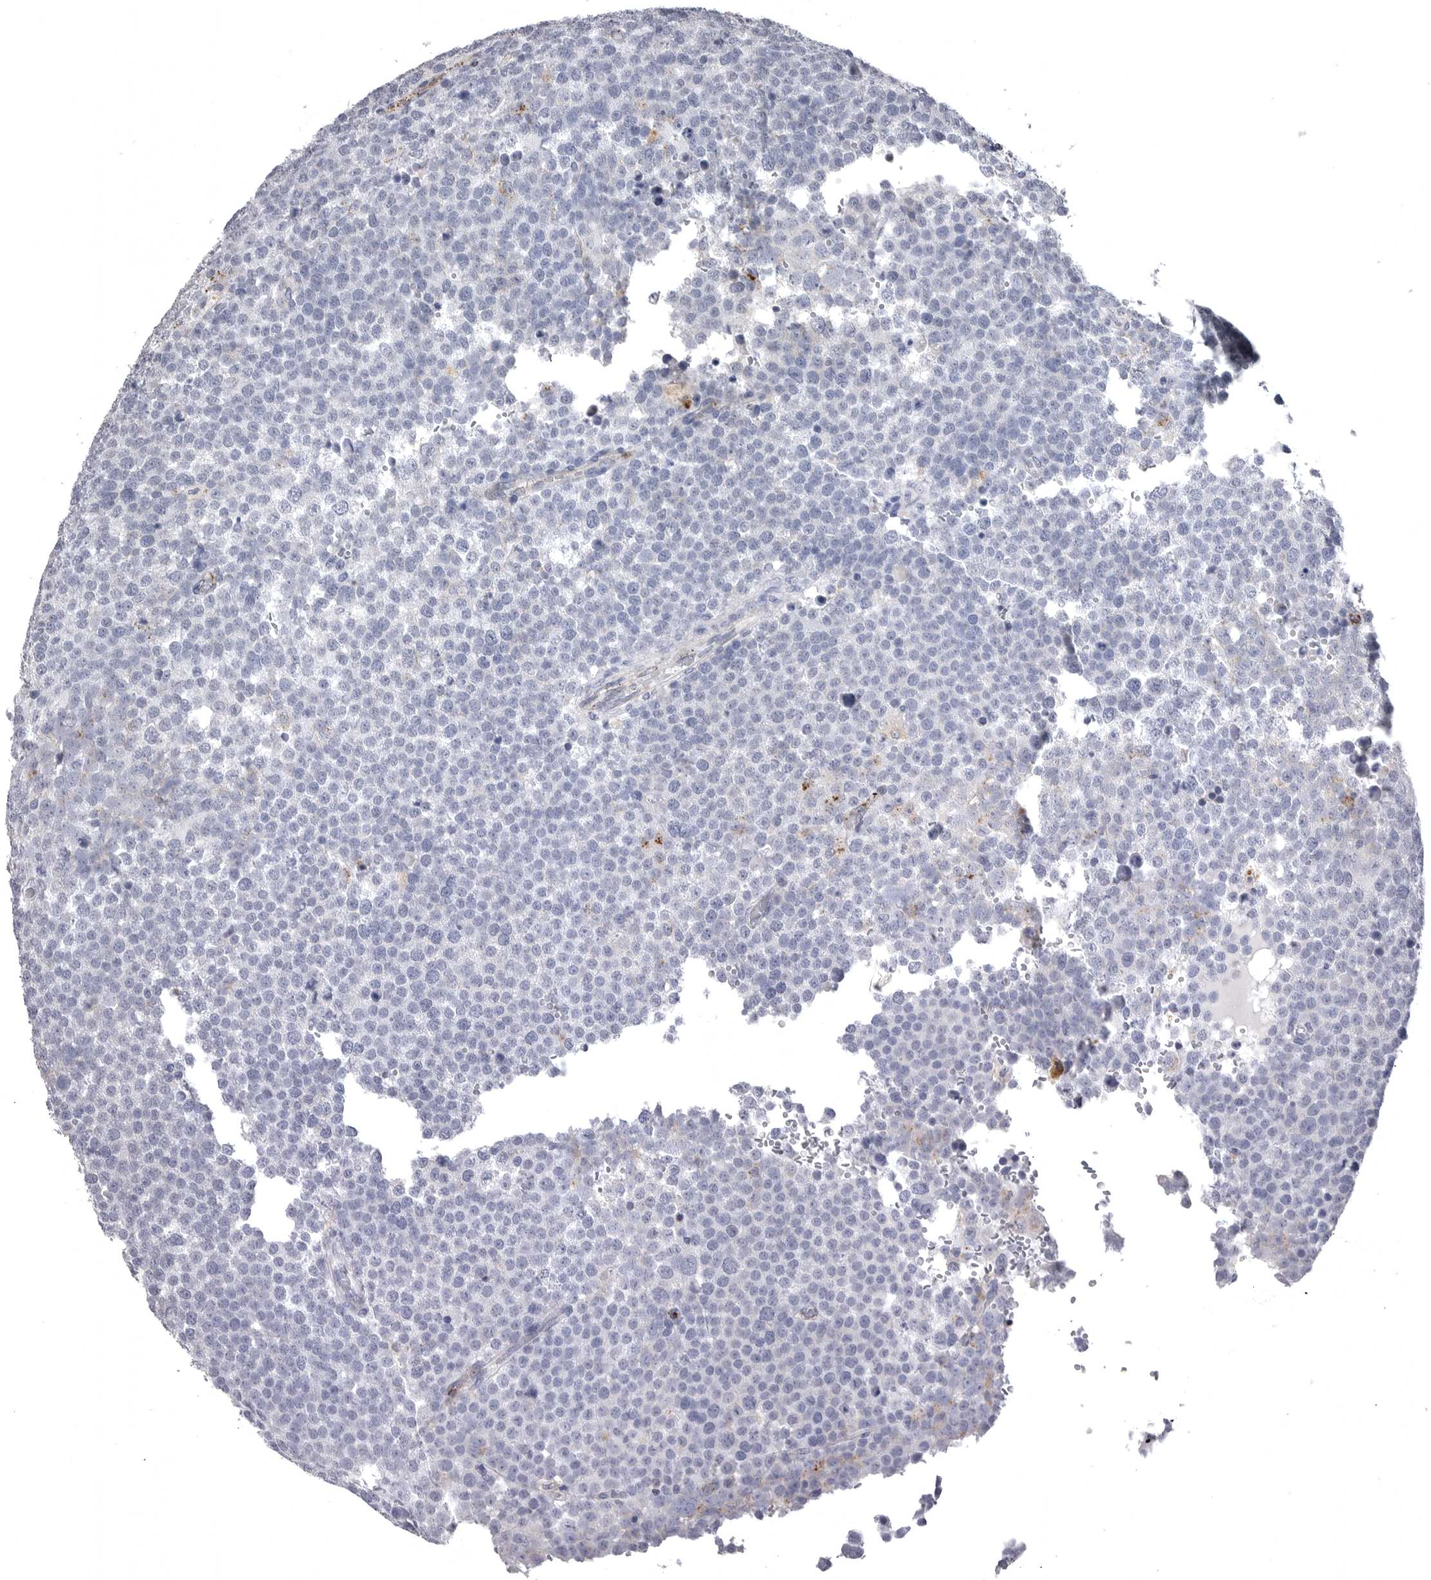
{"staining": {"intensity": "negative", "quantity": "none", "location": "none"}, "tissue": "testis cancer", "cell_type": "Tumor cells", "image_type": "cancer", "snomed": [{"axis": "morphology", "description": "Seminoma, NOS"}, {"axis": "topography", "description": "Testis"}], "caption": "High magnification brightfield microscopy of testis cancer stained with DAB (brown) and counterstained with hematoxylin (blue): tumor cells show no significant staining.", "gene": "PSPN", "patient": {"sex": "male", "age": 71}}